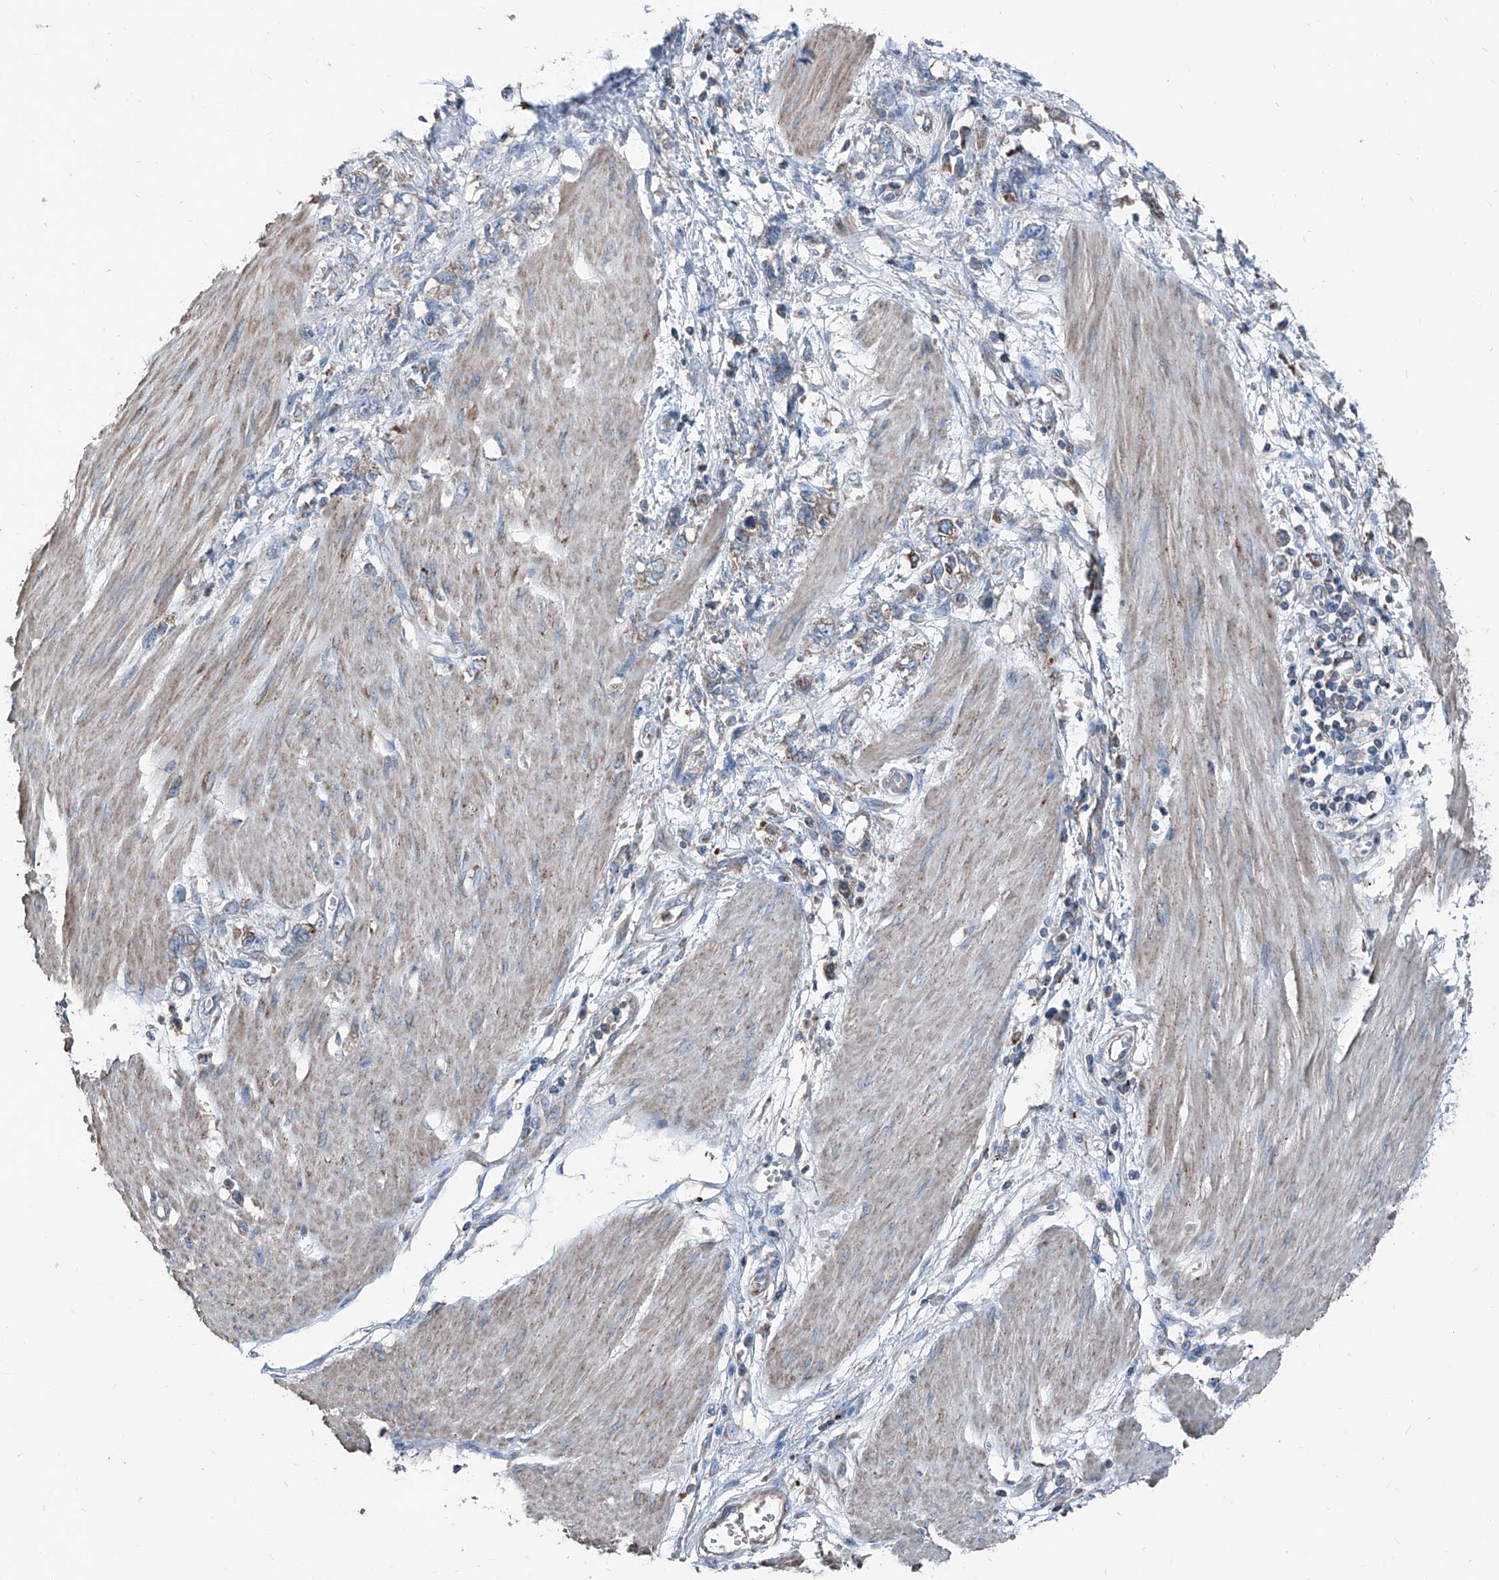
{"staining": {"intensity": "moderate", "quantity": "<25%", "location": "cytoplasmic/membranous"}, "tissue": "stomach cancer", "cell_type": "Tumor cells", "image_type": "cancer", "snomed": [{"axis": "morphology", "description": "Adenocarcinoma, NOS"}, {"axis": "topography", "description": "Stomach"}], "caption": "Human adenocarcinoma (stomach) stained with a protein marker reveals moderate staining in tumor cells.", "gene": "GPAT3", "patient": {"sex": "female", "age": 76}}